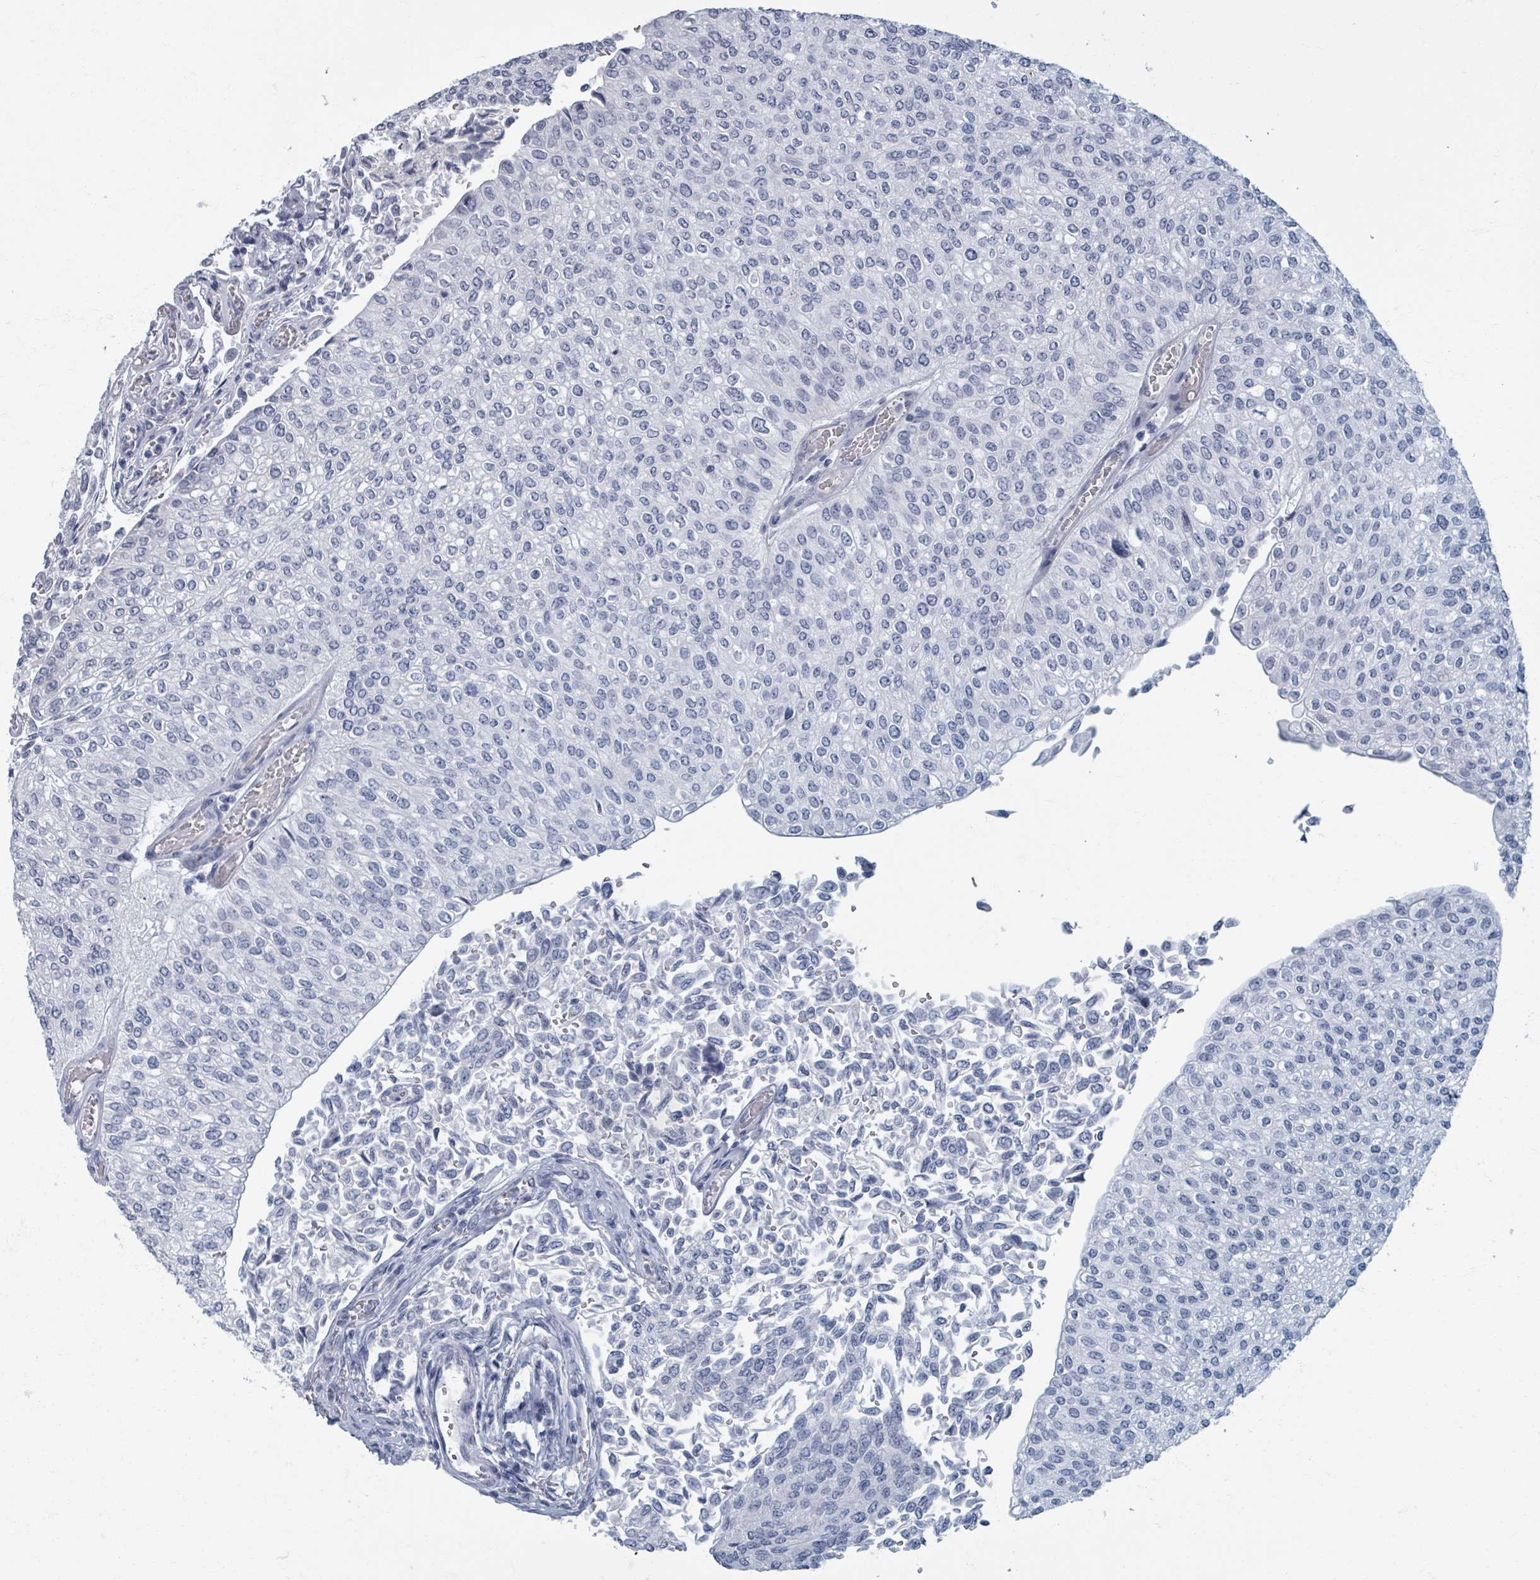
{"staining": {"intensity": "negative", "quantity": "none", "location": "none"}, "tissue": "urothelial cancer", "cell_type": "Tumor cells", "image_type": "cancer", "snomed": [{"axis": "morphology", "description": "Urothelial carcinoma, NOS"}, {"axis": "topography", "description": "Urinary bladder"}], "caption": "Immunohistochemistry photomicrograph of human urothelial cancer stained for a protein (brown), which demonstrates no expression in tumor cells.", "gene": "TAS2R1", "patient": {"sex": "male", "age": 59}}